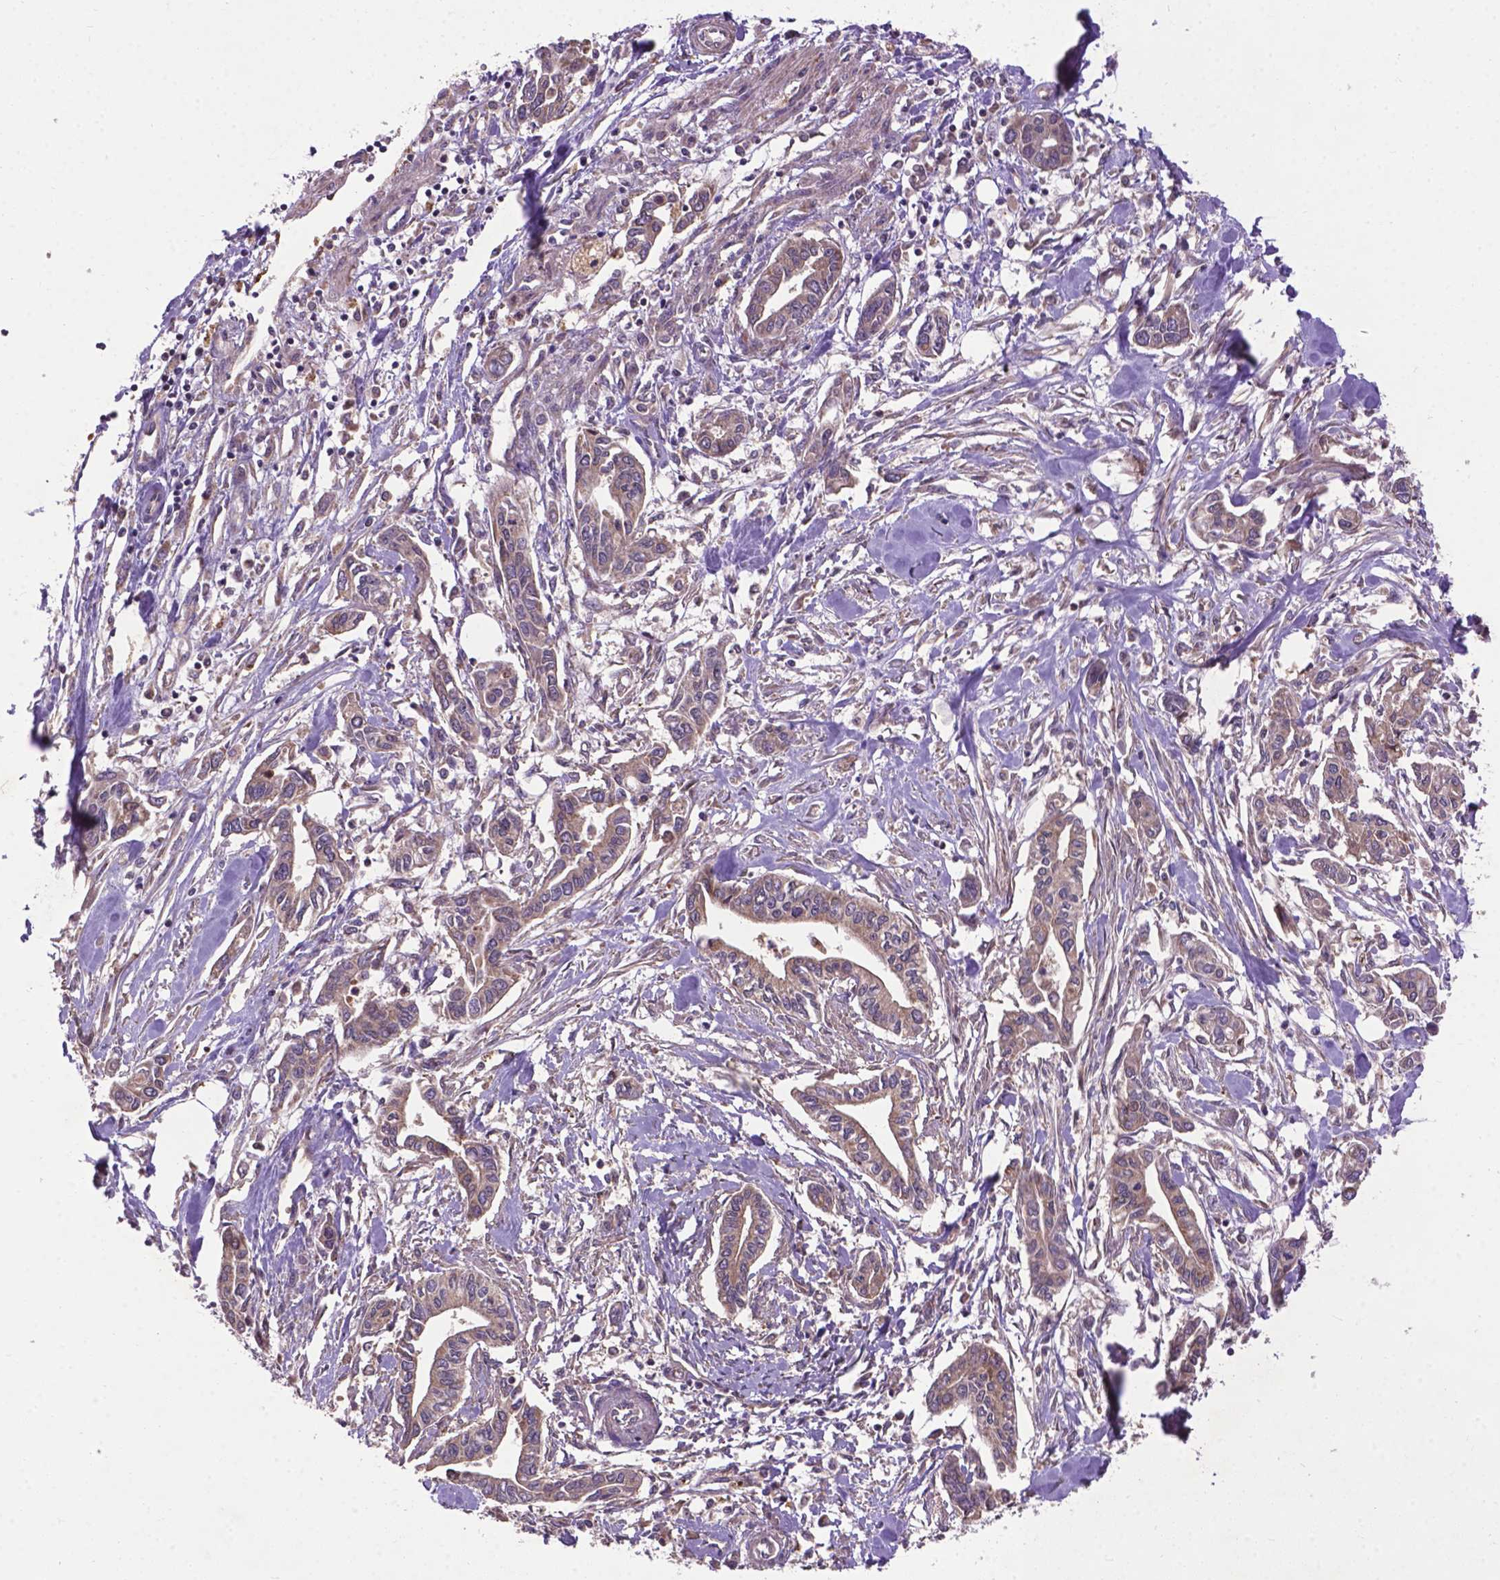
{"staining": {"intensity": "moderate", "quantity": ">75%", "location": "cytoplasmic/membranous"}, "tissue": "pancreatic cancer", "cell_type": "Tumor cells", "image_type": "cancer", "snomed": [{"axis": "morphology", "description": "Adenocarcinoma, NOS"}, {"axis": "topography", "description": "Pancreas"}], "caption": "A medium amount of moderate cytoplasmic/membranous positivity is identified in about >75% of tumor cells in adenocarcinoma (pancreatic) tissue.", "gene": "ZNF616", "patient": {"sex": "male", "age": 60}}